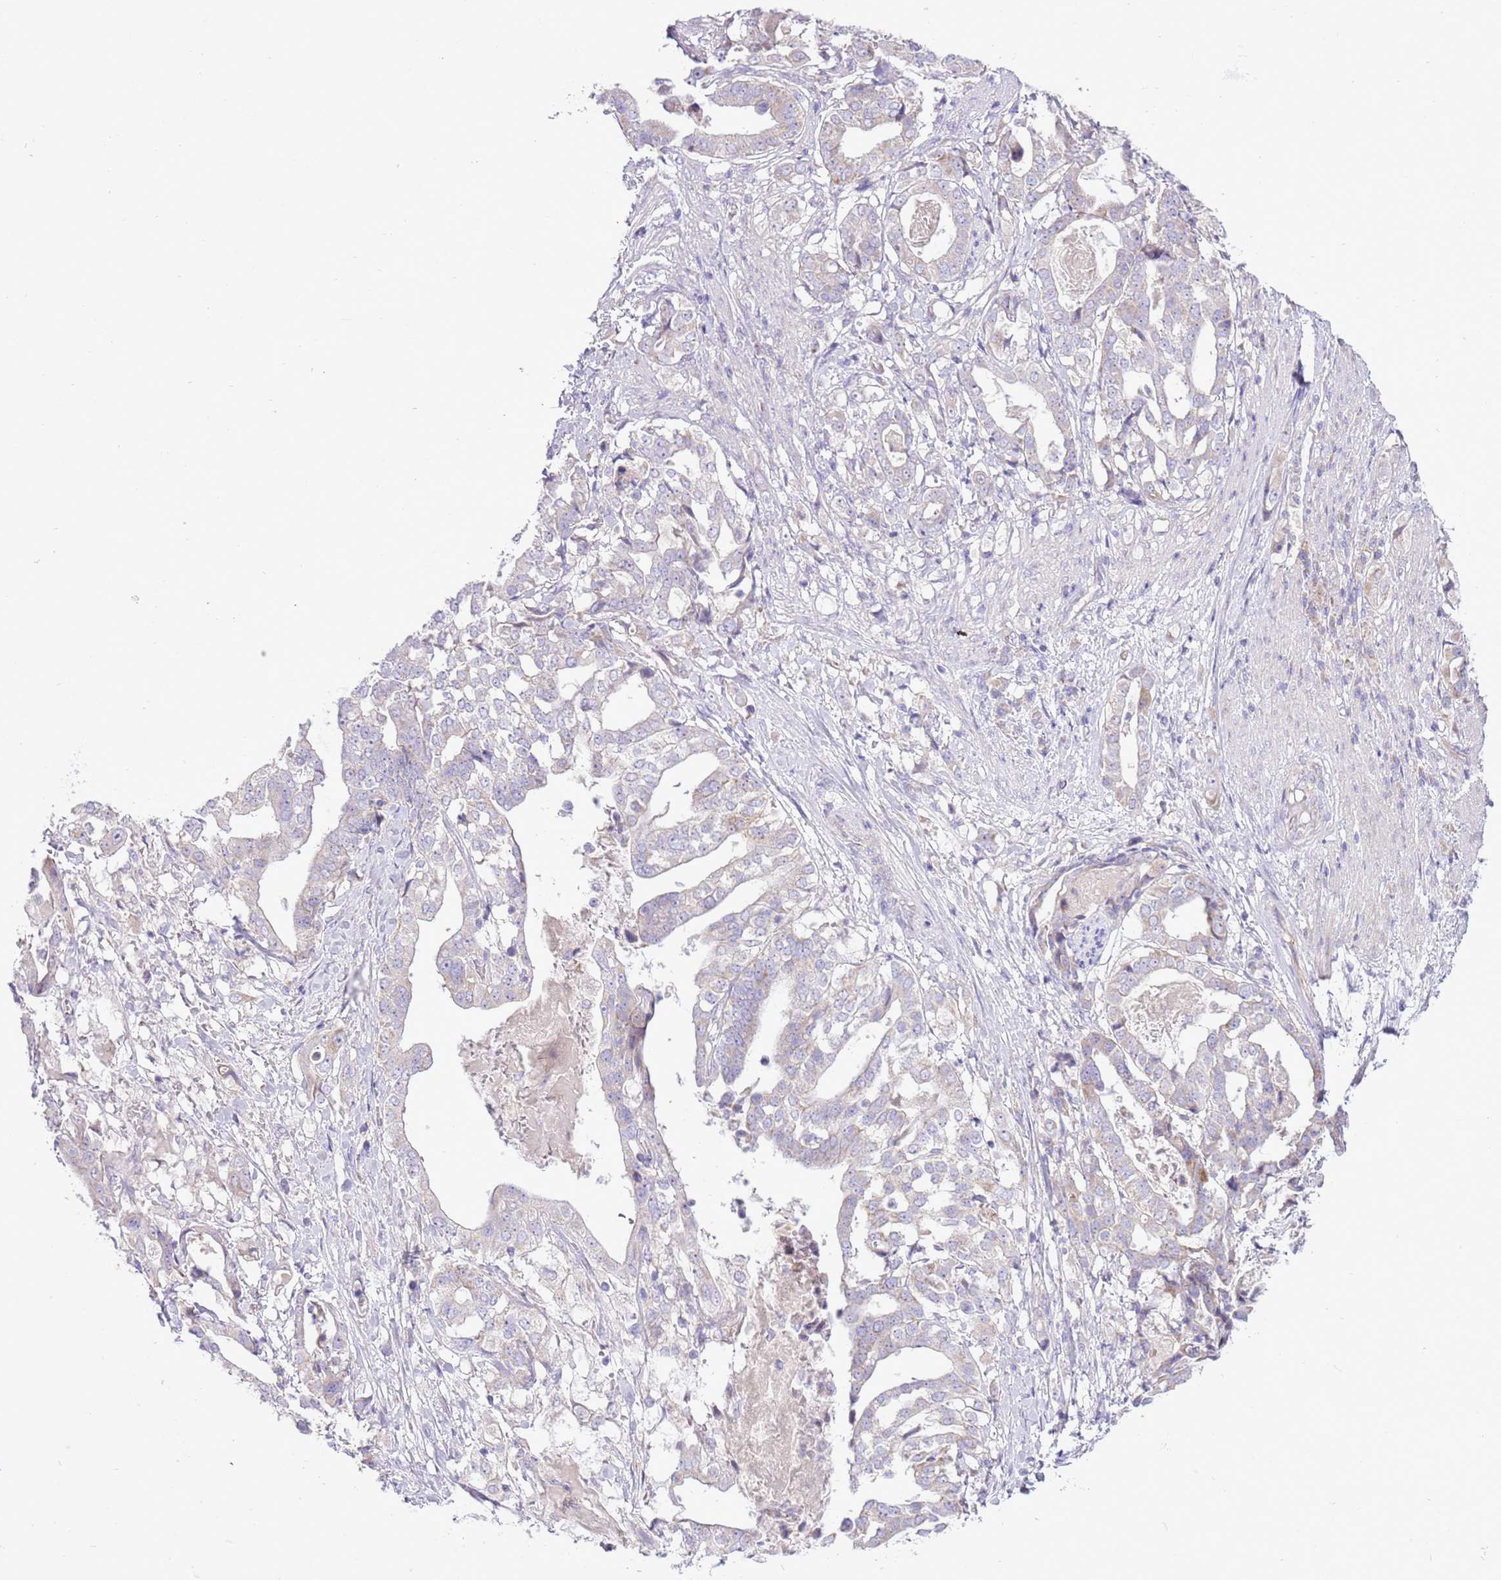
{"staining": {"intensity": "negative", "quantity": "none", "location": "none"}, "tissue": "stomach cancer", "cell_type": "Tumor cells", "image_type": "cancer", "snomed": [{"axis": "morphology", "description": "Adenocarcinoma, NOS"}, {"axis": "topography", "description": "Stomach"}], "caption": "The immunohistochemistry (IHC) image has no significant staining in tumor cells of stomach cancer (adenocarcinoma) tissue.", "gene": "OAZ2", "patient": {"sex": "male", "age": 48}}